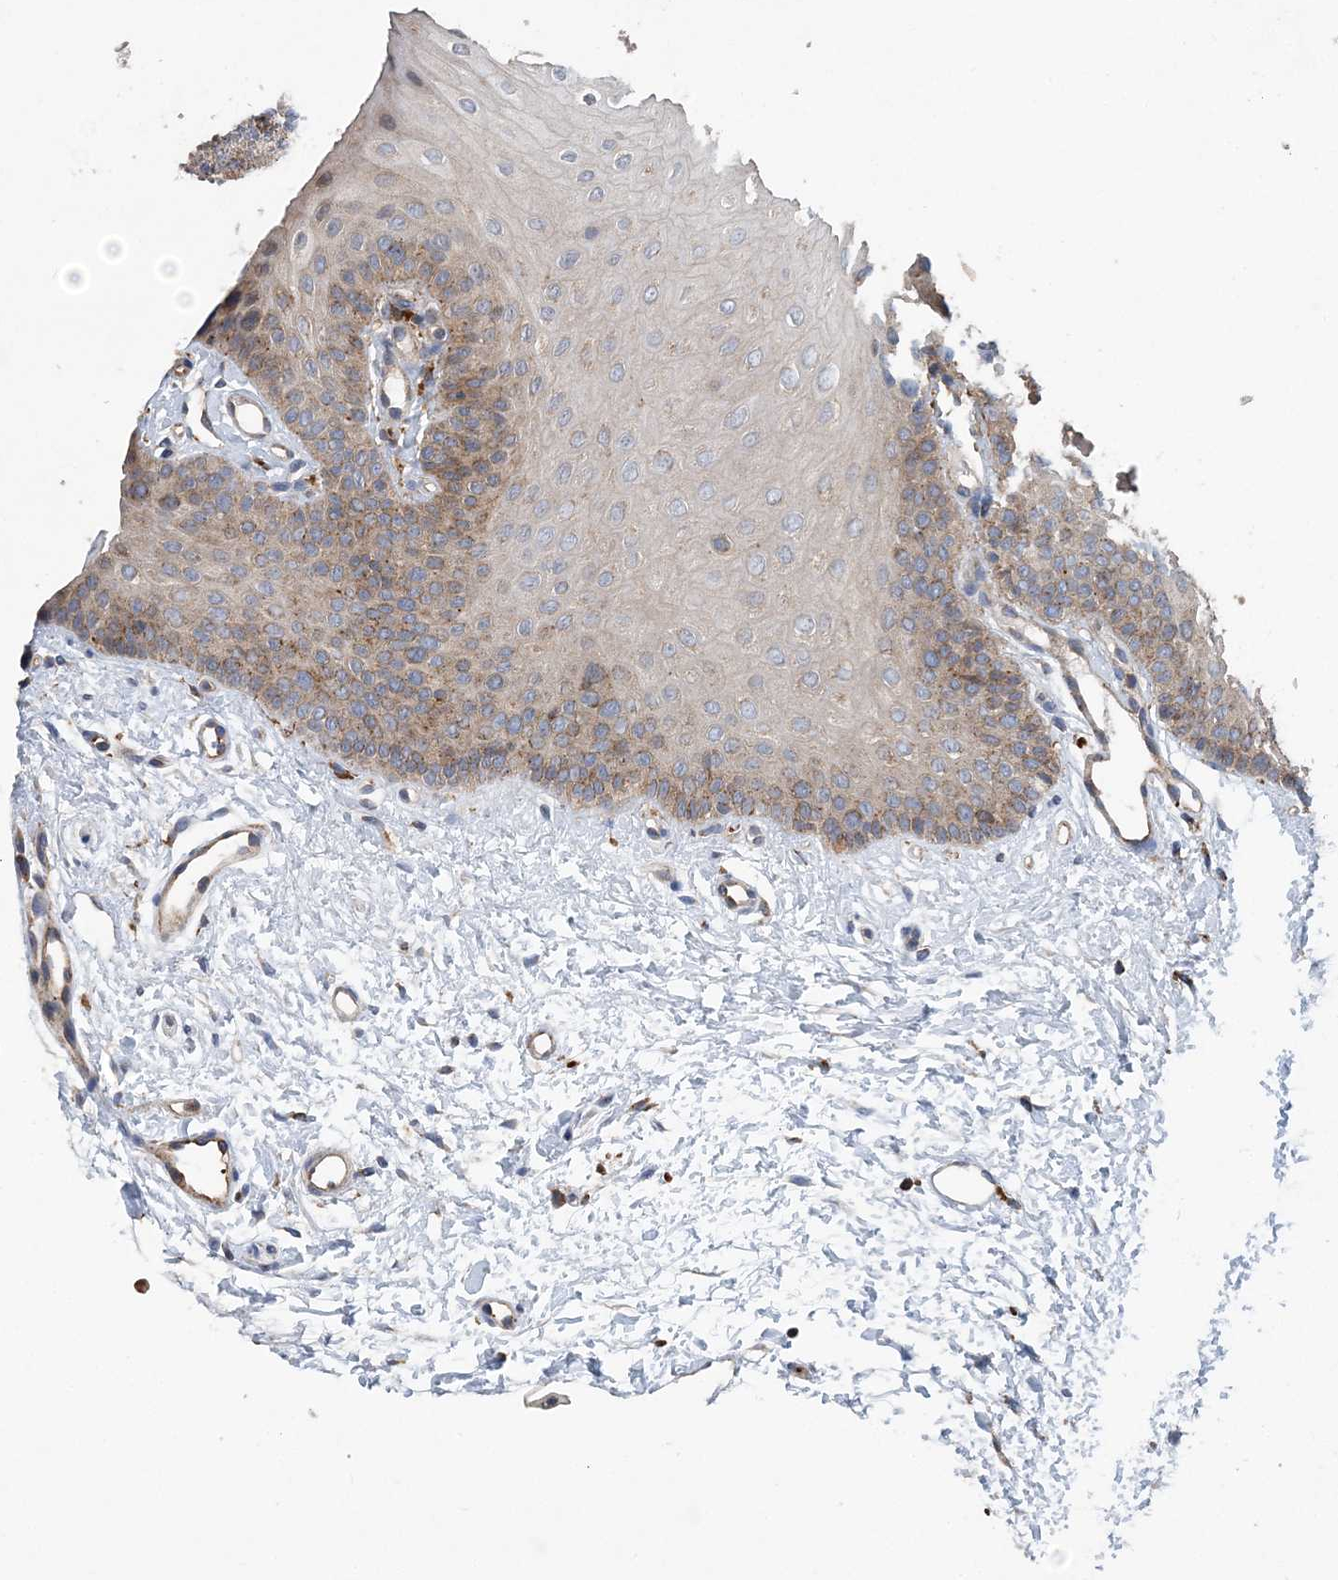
{"staining": {"intensity": "moderate", "quantity": "<25%", "location": "cytoplasmic/membranous"}, "tissue": "oral mucosa", "cell_type": "Squamous epithelial cells", "image_type": "normal", "snomed": [{"axis": "morphology", "description": "Normal tissue, NOS"}, {"axis": "topography", "description": "Oral tissue"}], "caption": "Immunohistochemistry histopathology image of benign human oral mucosa stained for a protein (brown), which exhibits low levels of moderate cytoplasmic/membranous positivity in about <25% of squamous epithelial cells.", "gene": "PTTG1IP", "patient": {"sex": "female", "age": 68}}